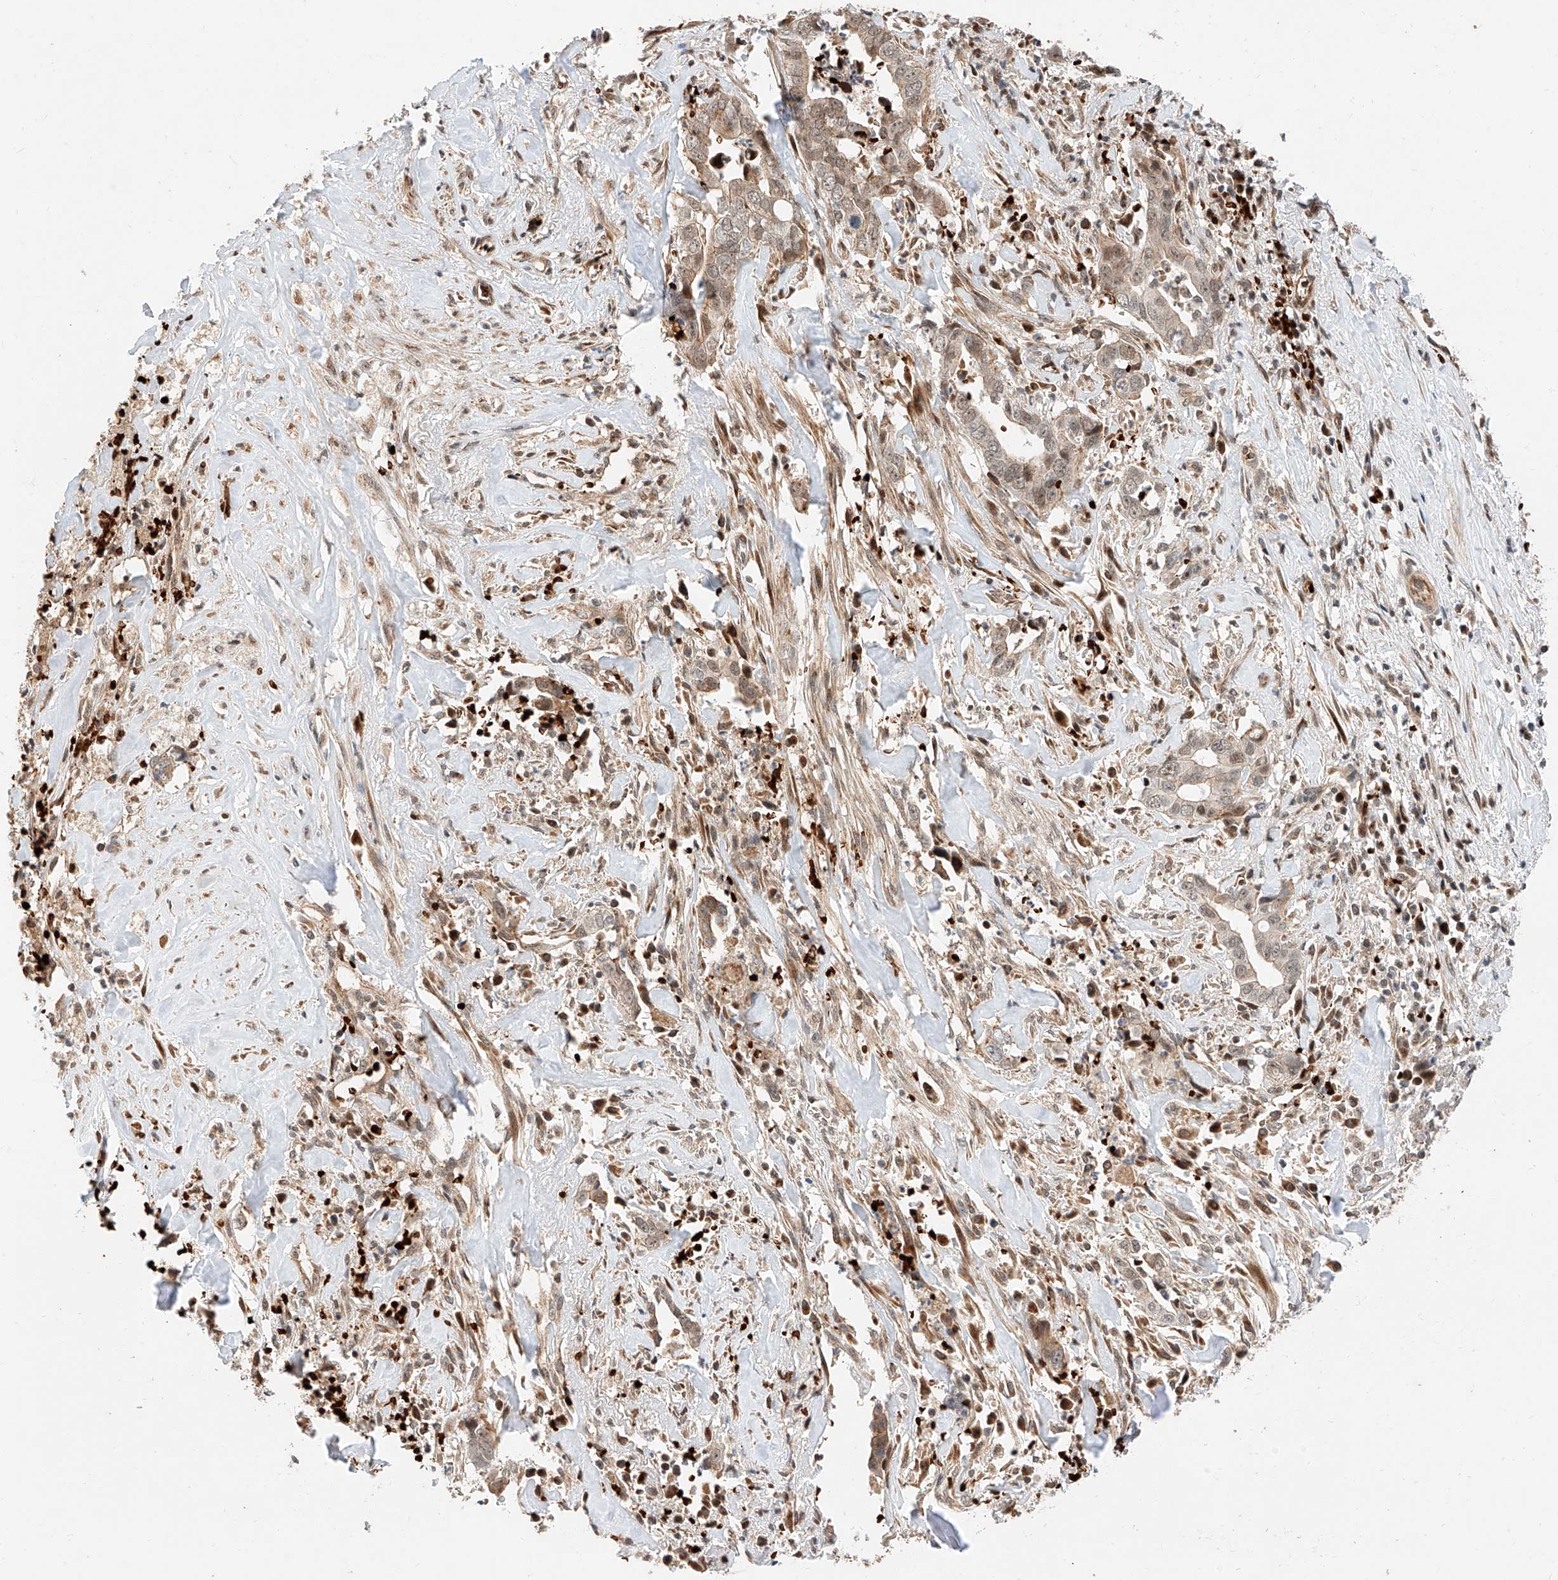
{"staining": {"intensity": "weak", "quantity": ">75%", "location": "cytoplasmic/membranous,nuclear"}, "tissue": "liver cancer", "cell_type": "Tumor cells", "image_type": "cancer", "snomed": [{"axis": "morphology", "description": "Cholangiocarcinoma"}, {"axis": "topography", "description": "Liver"}], "caption": "Immunohistochemical staining of liver cancer (cholangiocarcinoma) reveals low levels of weak cytoplasmic/membranous and nuclear expression in approximately >75% of tumor cells.", "gene": "THTPA", "patient": {"sex": "female", "age": 79}}